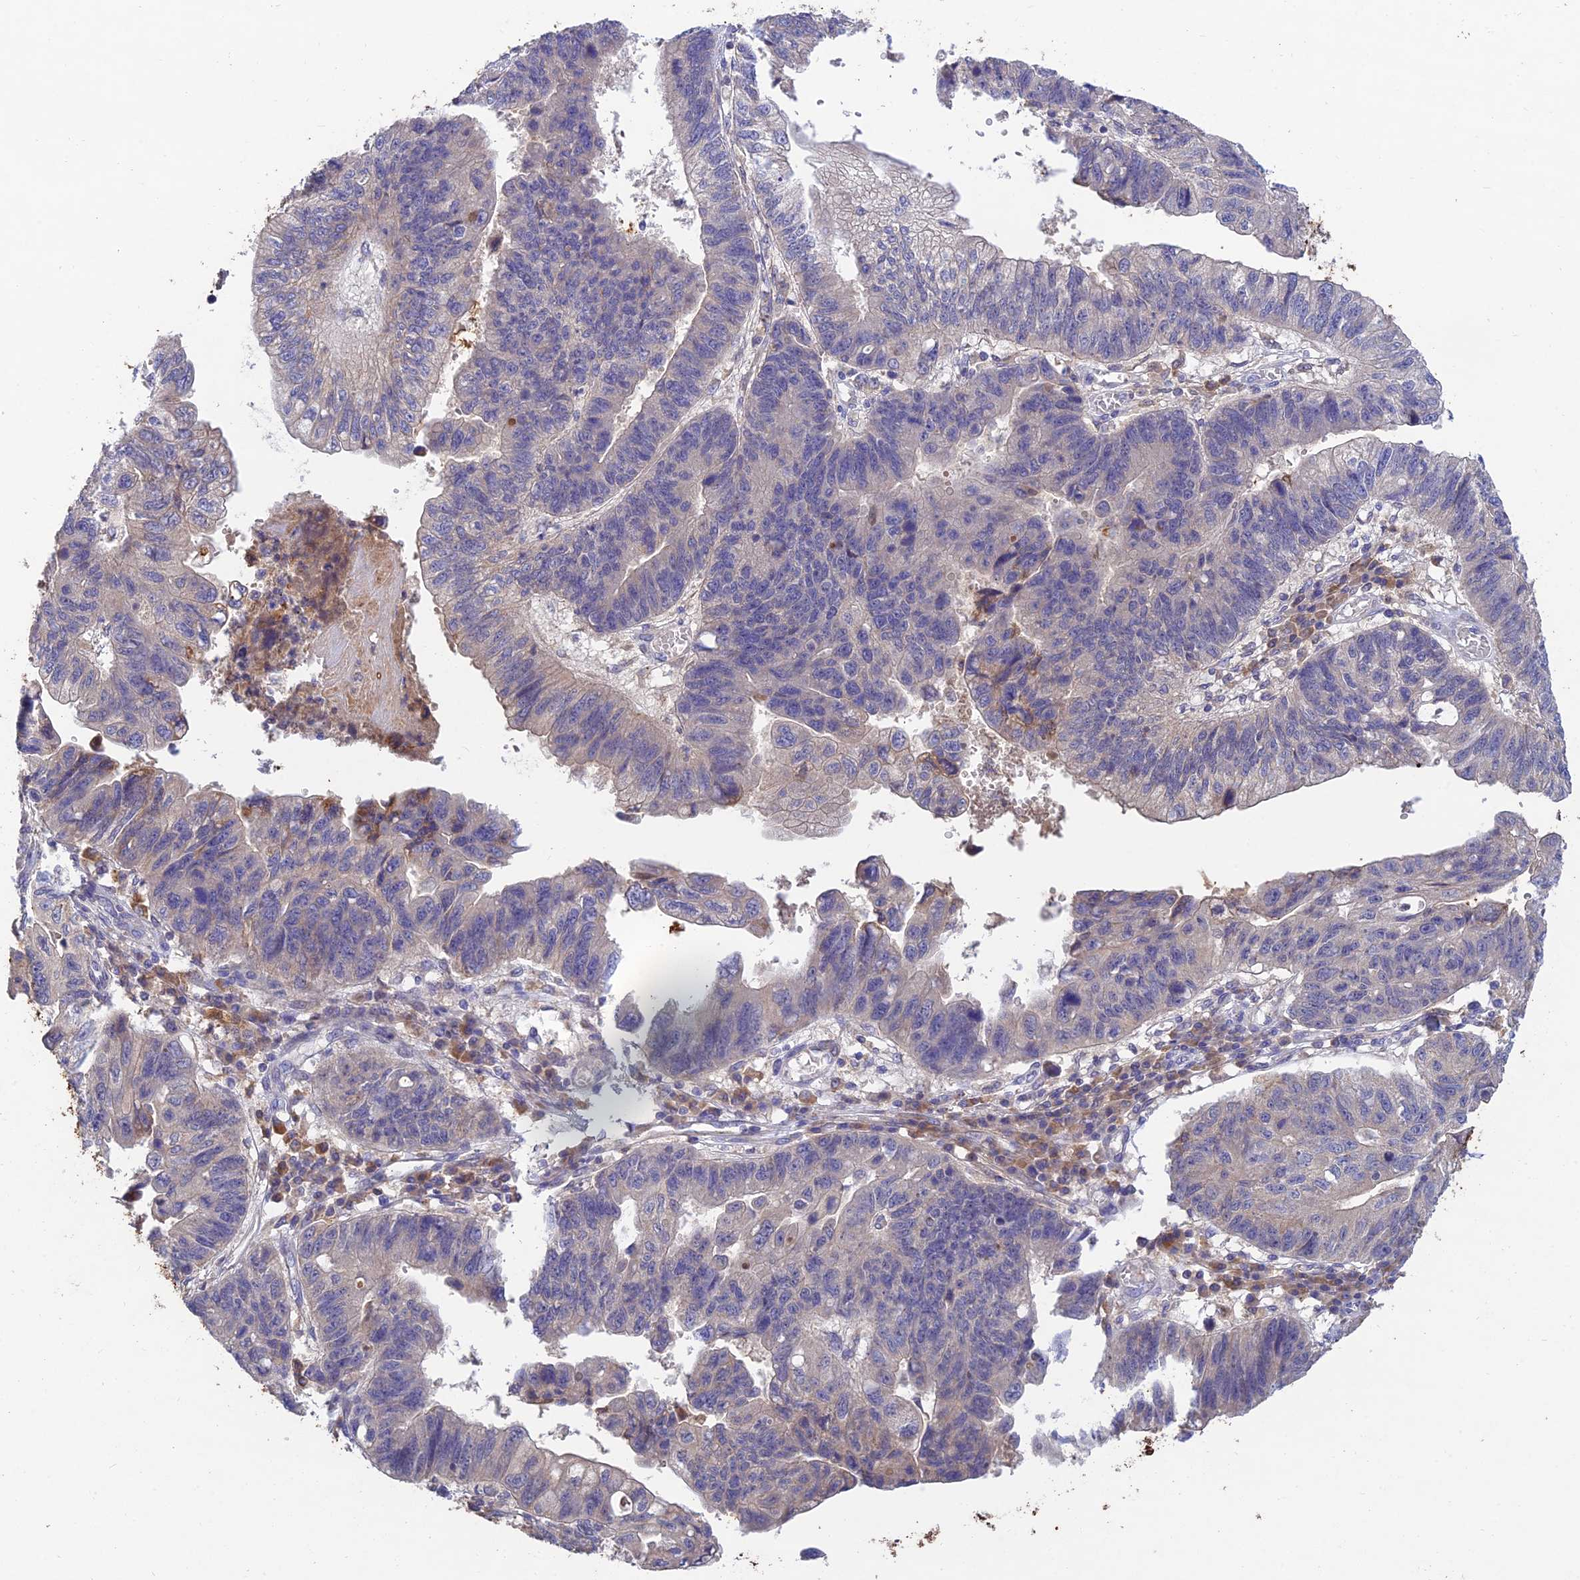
{"staining": {"intensity": "negative", "quantity": "none", "location": "none"}, "tissue": "stomach cancer", "cell_type": "Tumor cells", "image_type": "cancer", "snomed": [{"axis": "morphology", "description": "Adenocarcinoma, NOS"}, {"axis": "topography", "description": "Stomach"}], "caption": "Immunohistochemistry histopathology image of neoplastic tissue: human stomach adenocarcinoma stained with DAB displays no significant protein expression in tumor cells.", "gene": "ACSM5", "patient": {"sex": "male", "age": 59}}